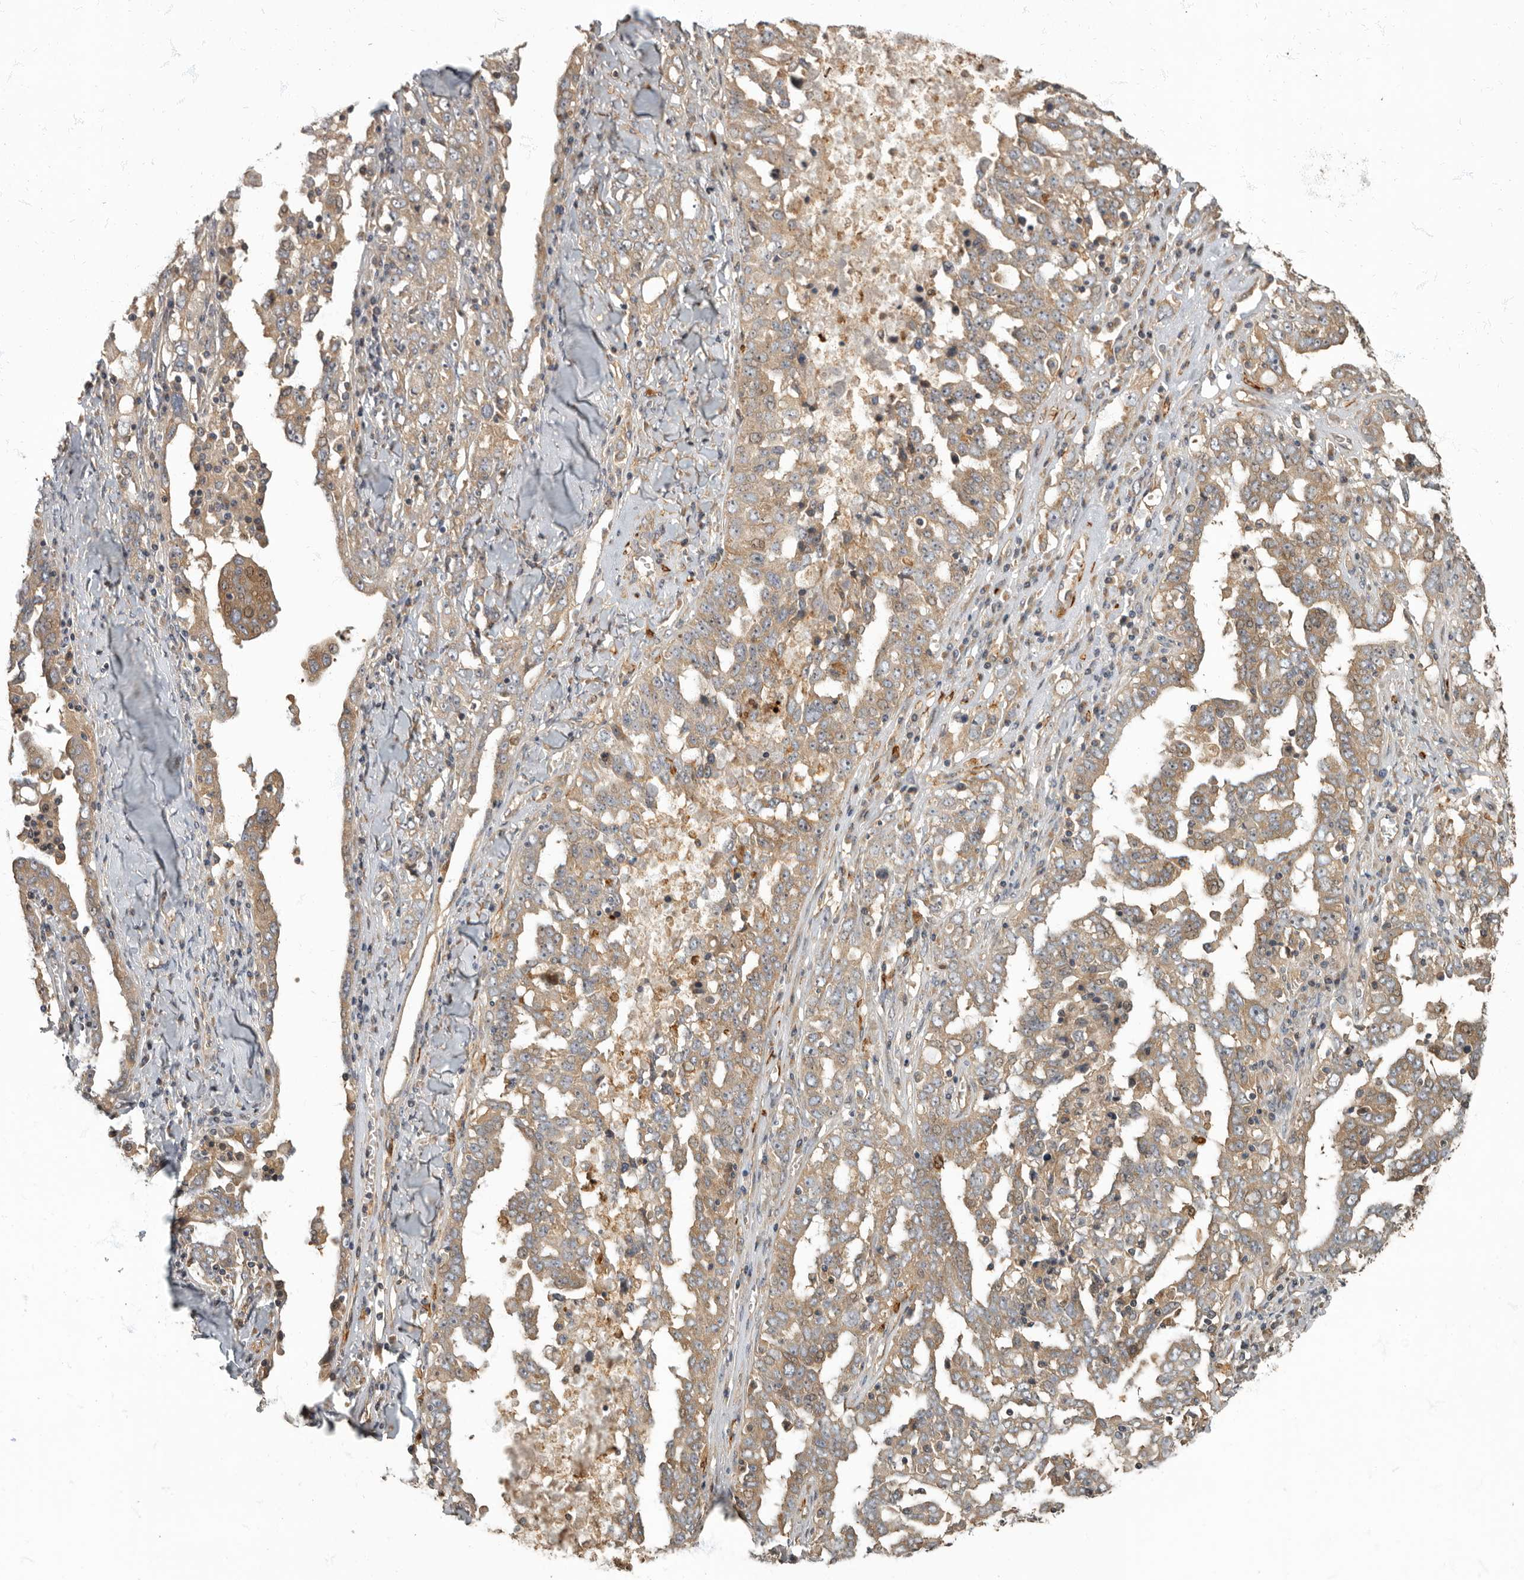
{"staining": {"intensity": "weak", "quantity": ">75%", "location": "cytoplasmic/membranous"}, "tissue": "ovarian cancer", "cell_type": "Tumor cells", "image_type": "cancer", "snomed": [{"axis": "morphology", "description": "Carcinoma, endometroid"}, {"axis": "topography", "description": "Ovary"}], "caption": "Ovarian cancer (endometroid carcinoma) stained for a protein exhibits weak cytoplasmic/membranous positivity in tumor cells. The protein of interest is stained brown, and the nuclei are stained in blue (DAB (3,3'-diaminobenzidine) IHC with brightfield microscopy, high magnification).", "gene": "DAAM1", "patient": {"sex": "female", "age": 62}}